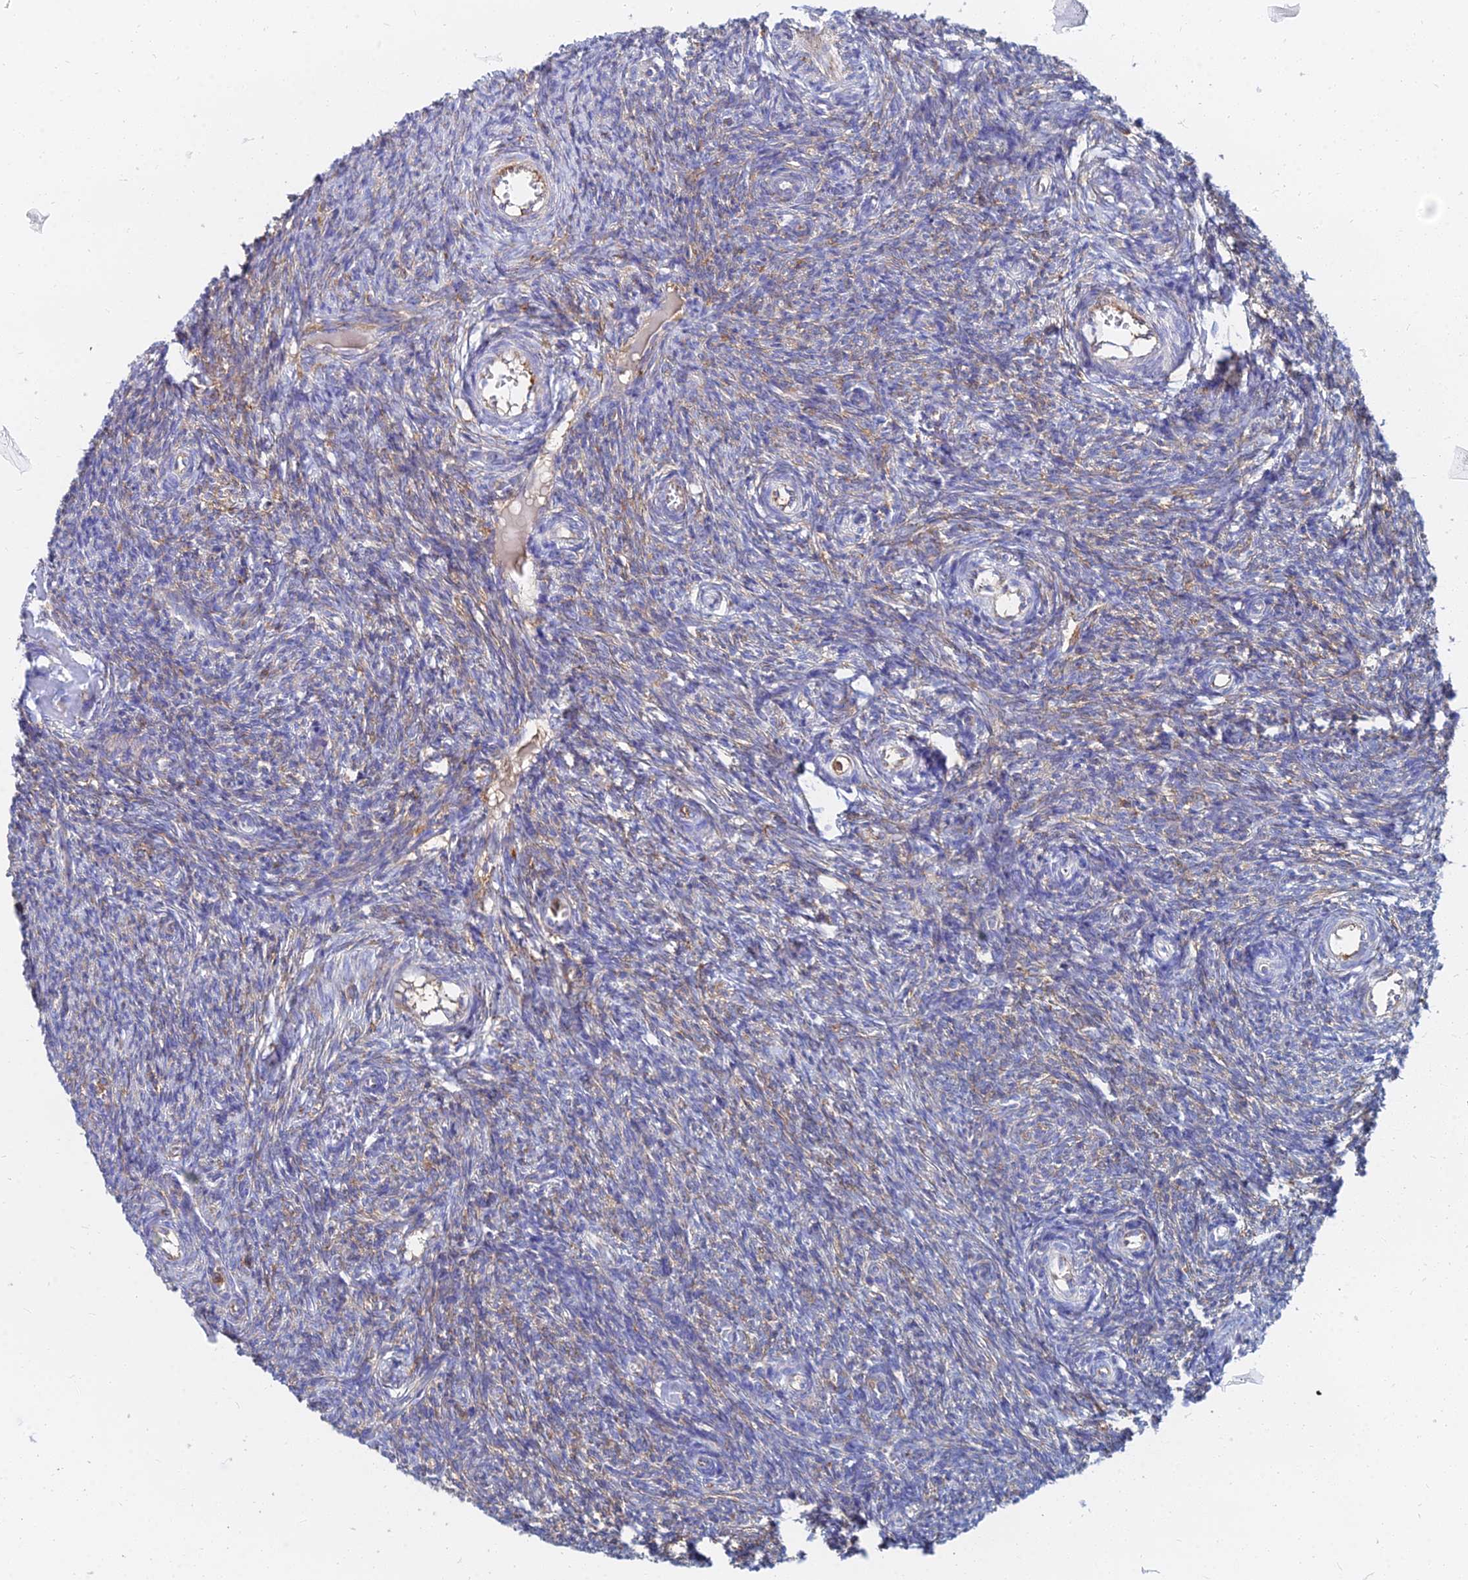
{"staining": {"intensity": "weak", "quantity": "25%-75%", "location": "cytoplasmic/membranous"}, "tissue": "ovary", "cell_type": "Ovarian stroma cells", "image_type": "normal", "snomed": [{"axis": "morphology", "description": "Normal tissue, NOS"}, {"axis": "topography", "description": "Ovary"}], "caption": "Human ovary stained for a protein (brown) shows weak cytoplasmic/membranous positive positivity in approximately 25%-75% of ovarian stroma cells.", "gene": "FFAR3", "patient": {"sex": "female", "age": 44}}